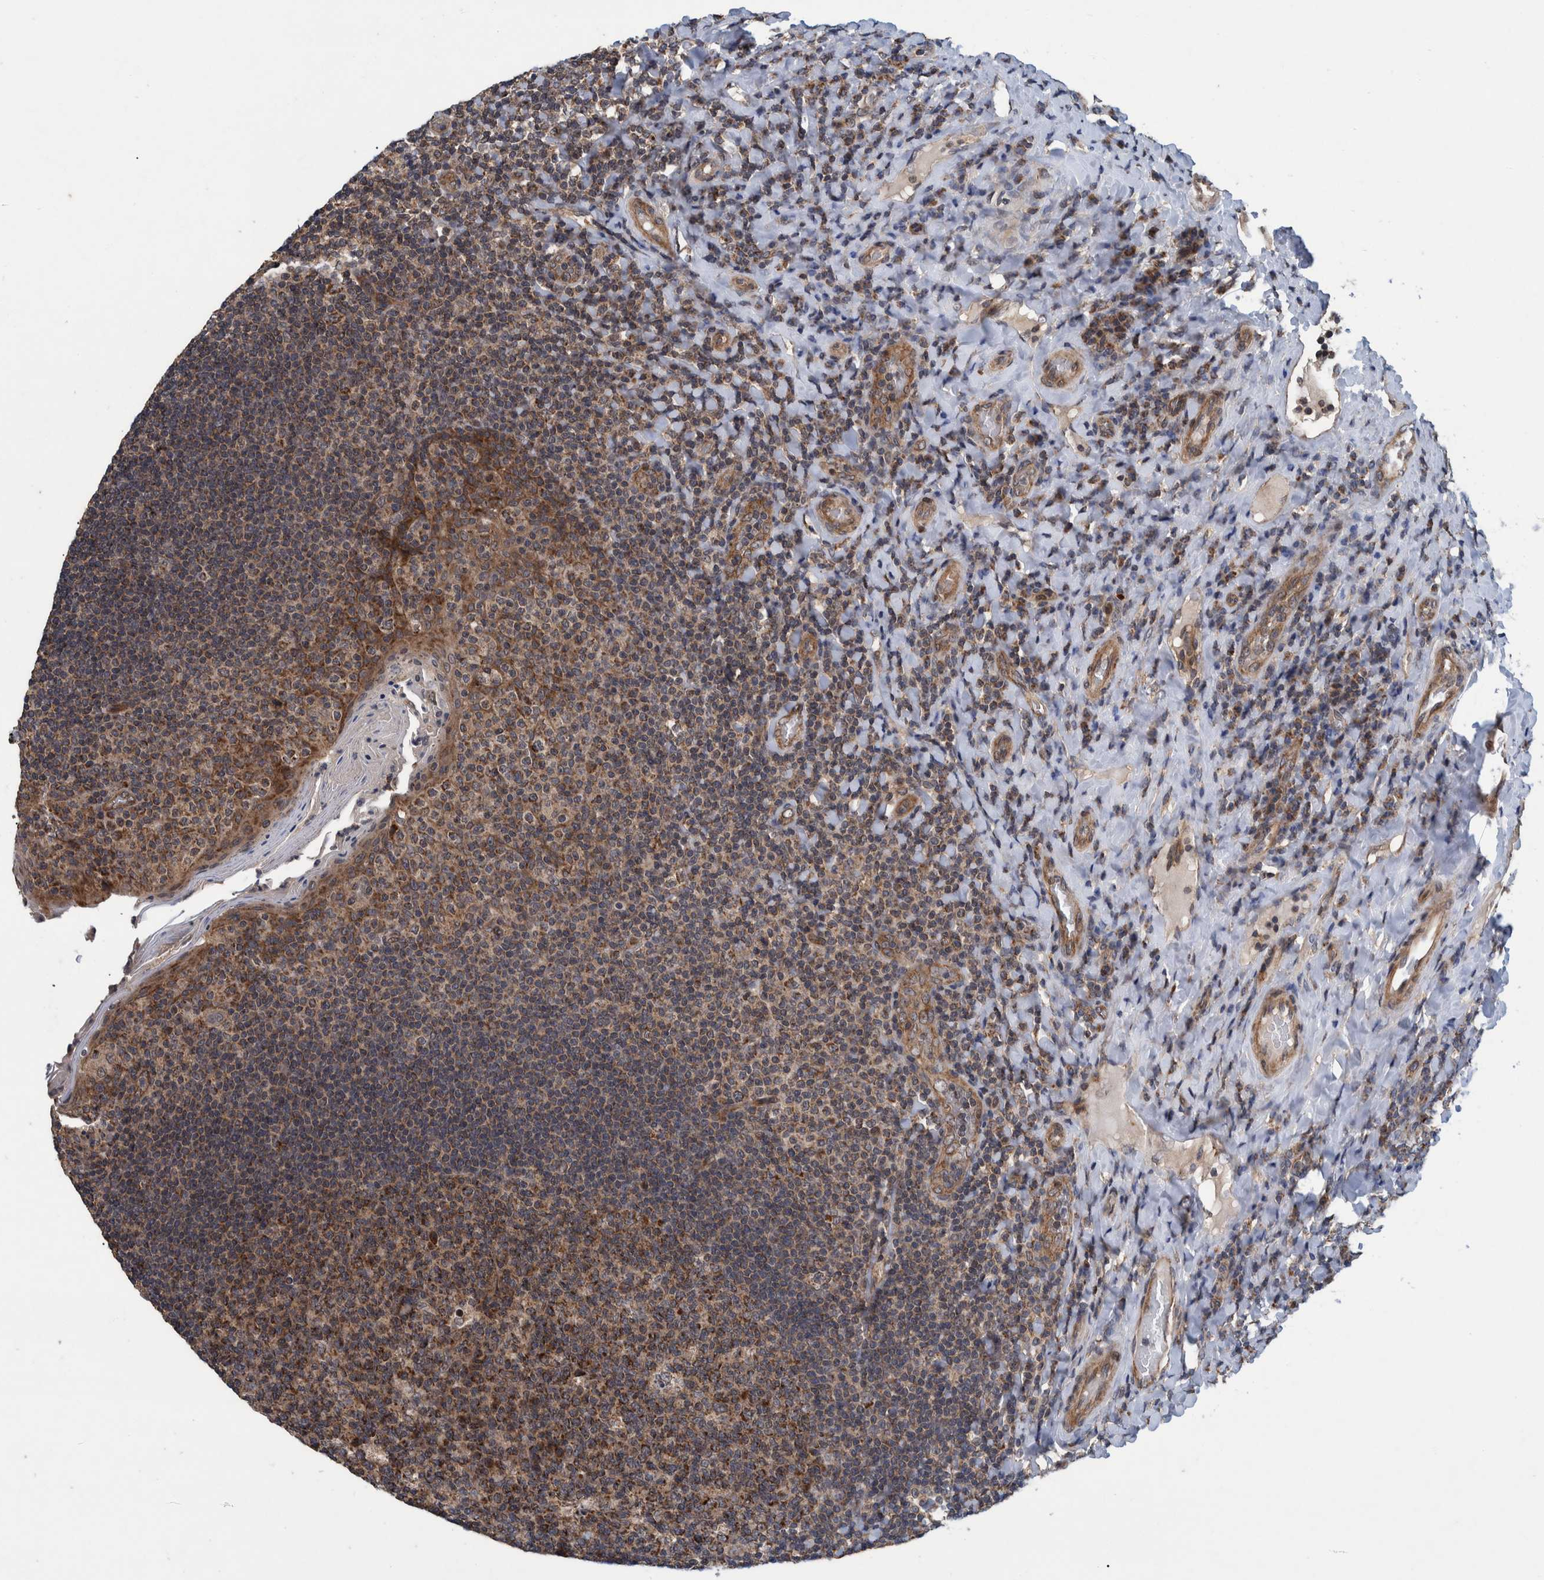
{"staining": {"intensity": "strong", "quantity": ">75%", "location": "cytoplasmic/membranous"}, "tissue": "tonsil", "cell_type": "Germinal center cells", "image_type": "normal", "snomed": [{"axis": "morphology", "description": "Normal tissue, NOS"}, {"axis": "topography", "description": "Tonsil"}], "caption": "A micrograph of tonsil stained for a protein displays strong cytoplasmic/membranous brown staining in germinal center cells. The staining is performed using DAB brown chromogen to label protein expression. The nuclei are counter-stained blue using hematoxylin.", "gene": "MRPS7", "patient": {"sex": "male", "age": 17}}